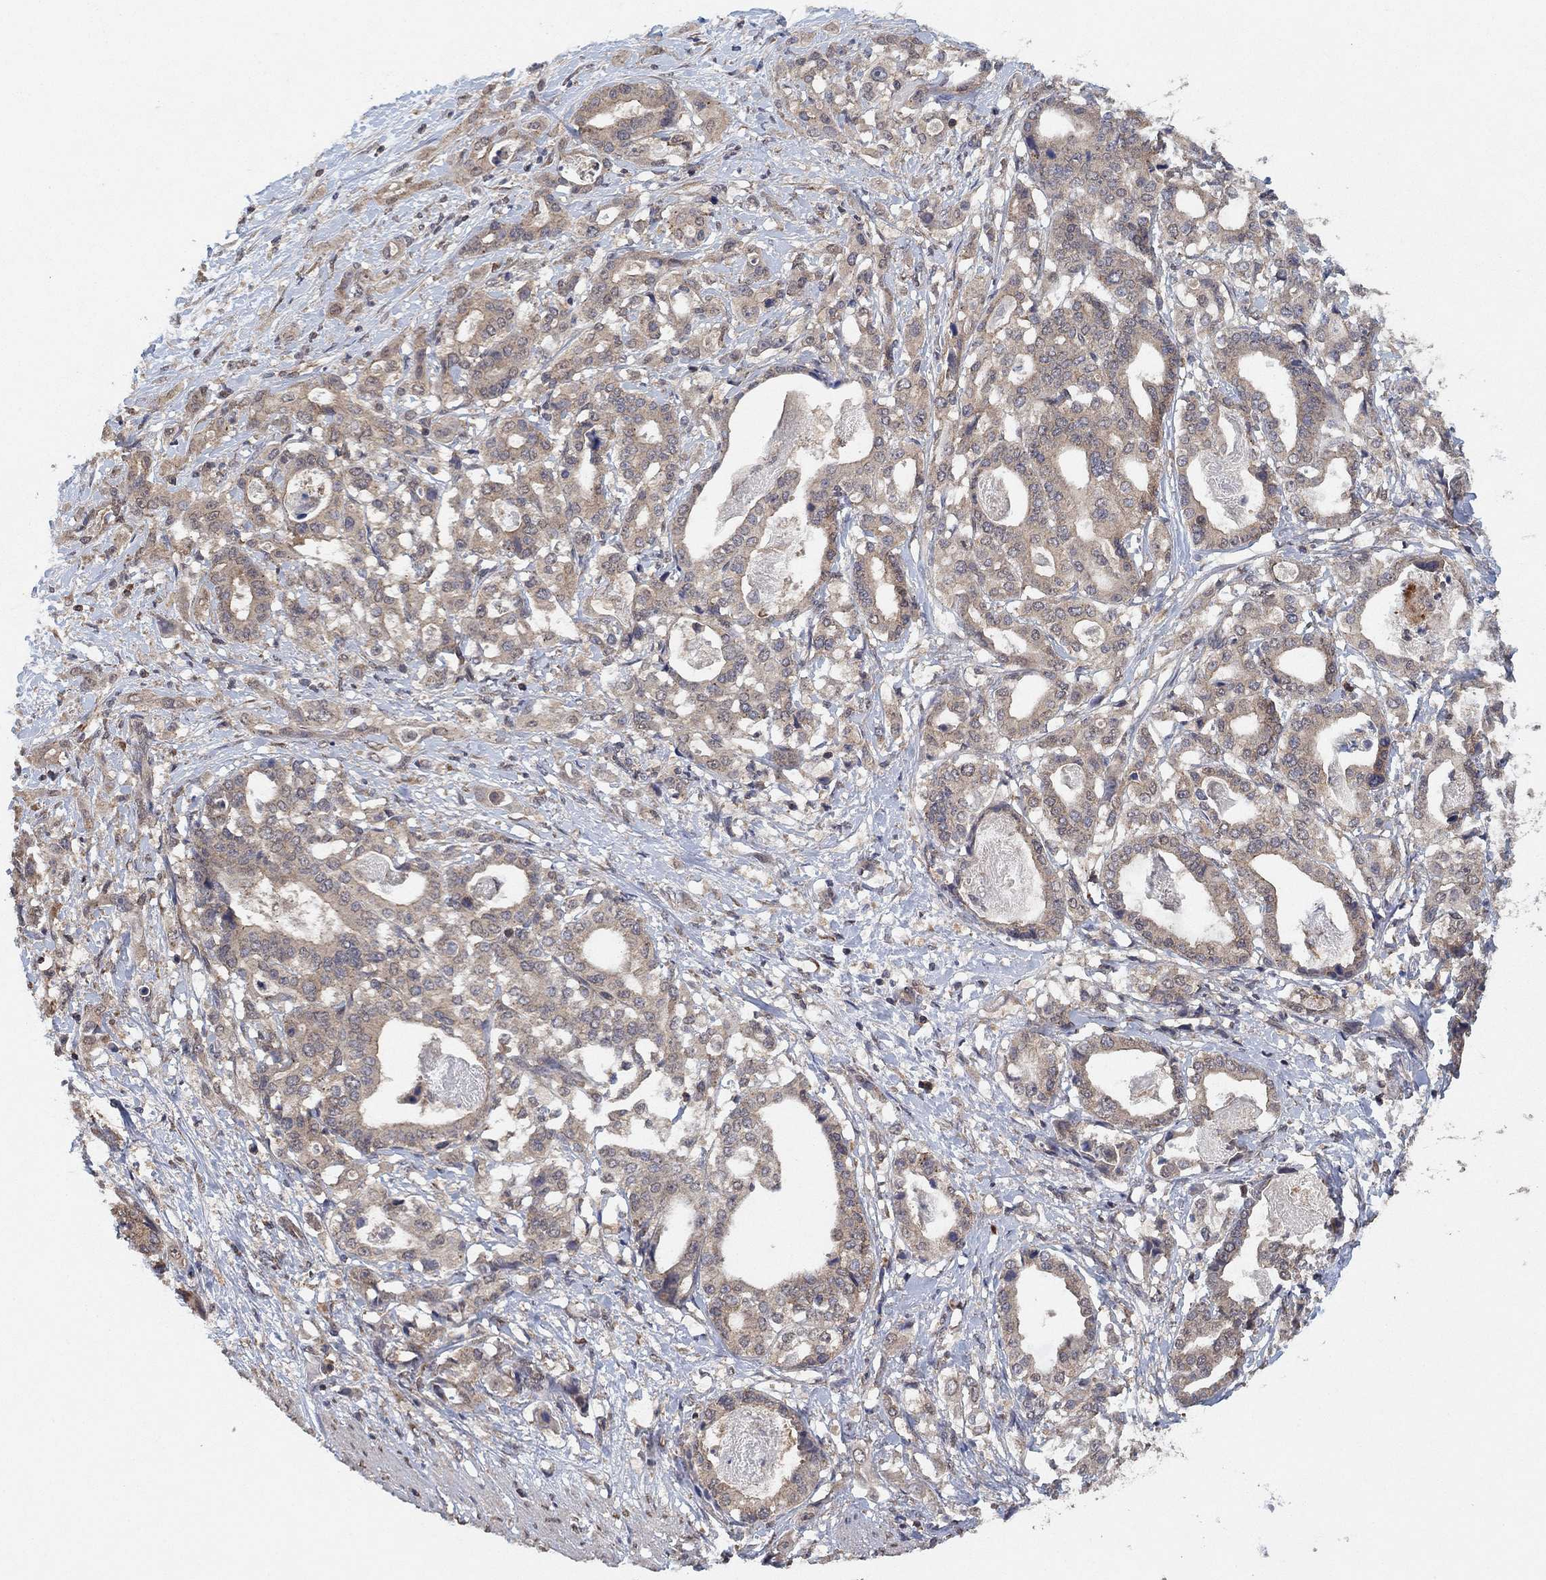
{"staining": {"intensity": "weak", "quantity": "<25%", "location": "cytoplasmic/membranous"}, "tissue": "stomach cancer", "cell_type": "Tumor cells", "image_type": "cancer", "snomed": [{"axis": "morphology", "description": "Adenocarcinoma, NOS"}, {"axis": "topography", "description": "Stomach"}], "caption": "This histopathology image is of adenocarcinoma (stomach) stained with immunohistochemistry (IHC) to label a protein in brown with the nuclei are counter-stained blue. There is no expression in tumor cells. (Stains: DAB immunohistochemistry (IHC) with hematoxylin counter stain, Microscopy: brightfield microscopy at high magnification).", "gene": "CCDC43", "patient": {"sex": "male", "age": 48}}